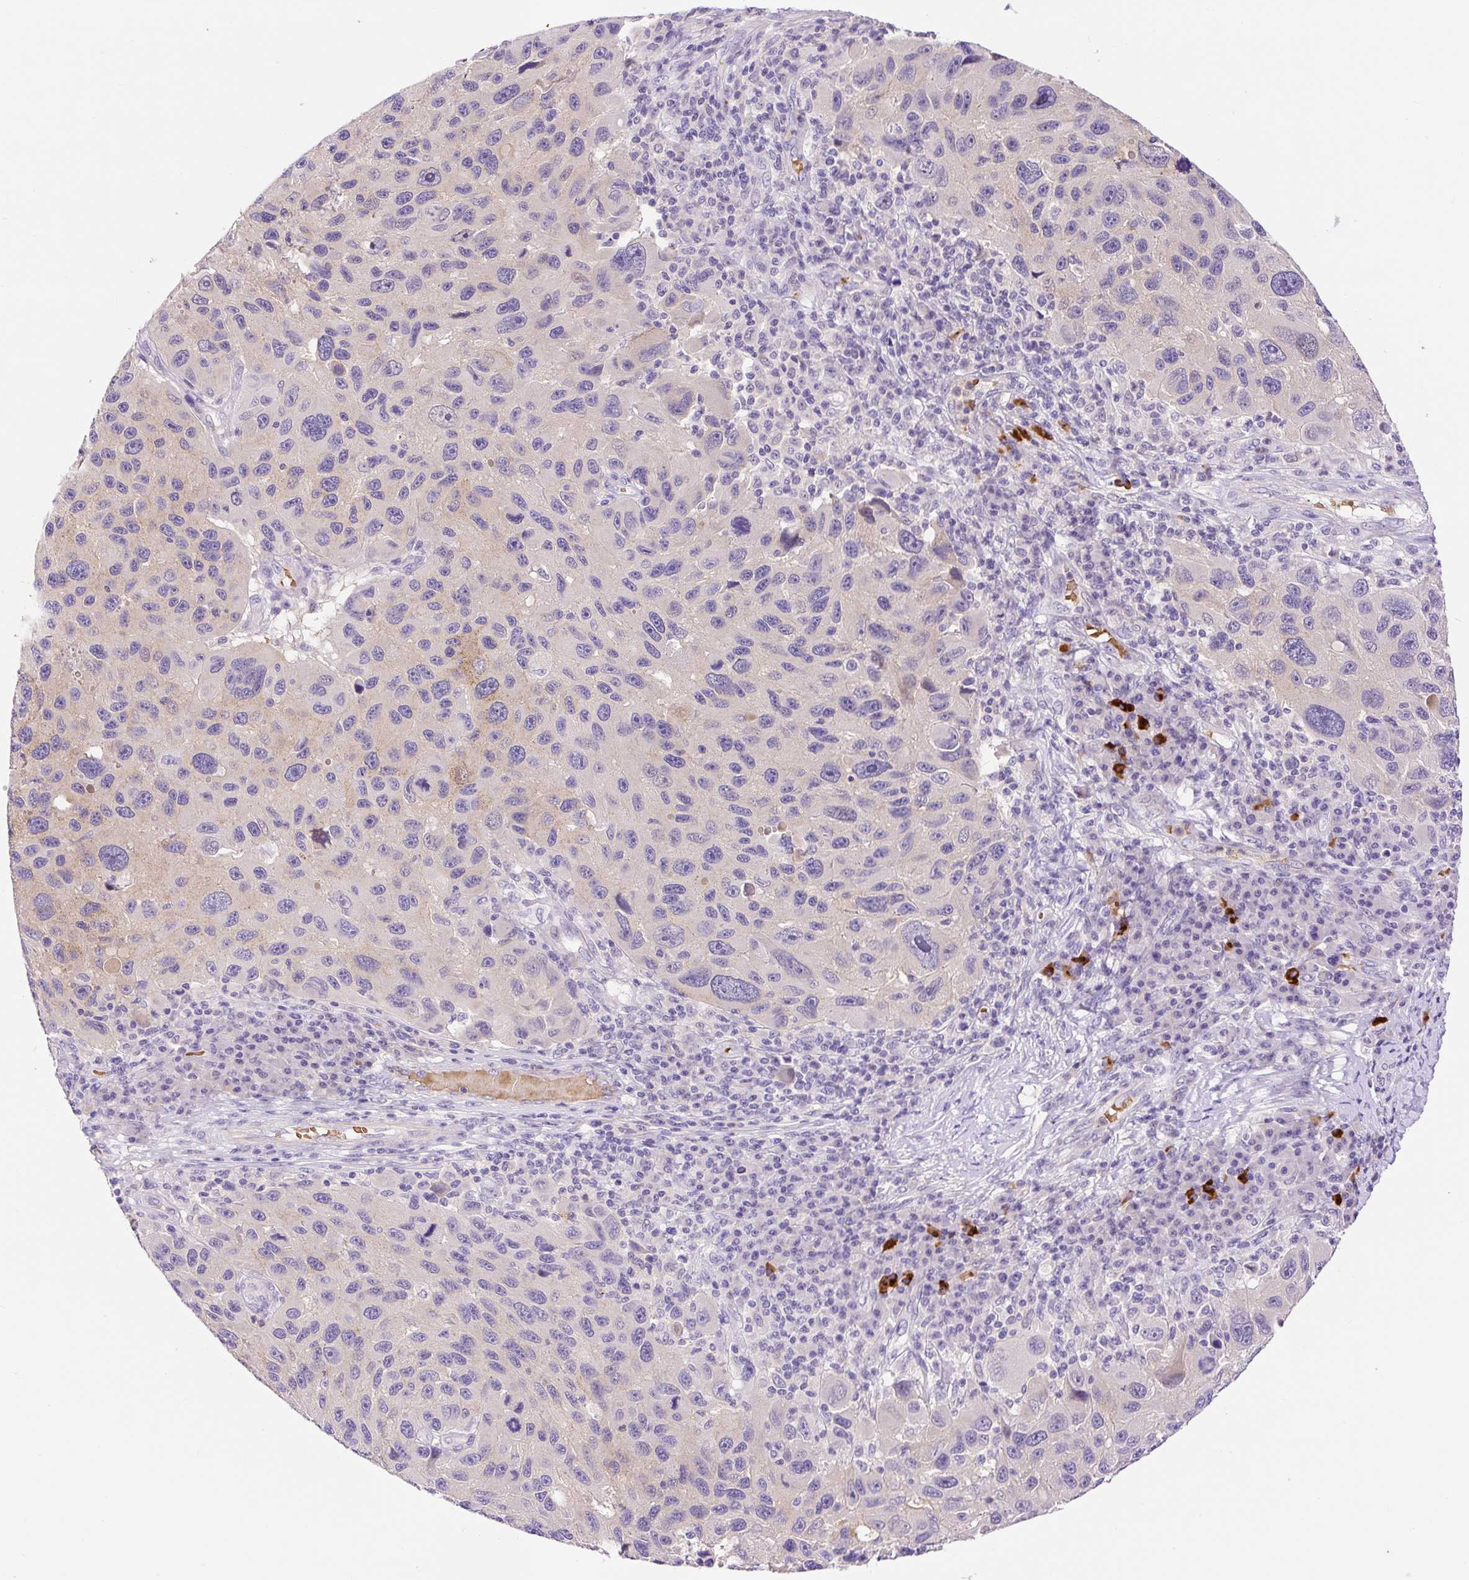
{"staining": {"intensity": "weak", "quantity": "25%-75%", "location": "cytoplasmic/membranous"}, "tissue": "melanoma", "cell_type": "Tumor cells", "image_type": "cancer", "snomed": [{"axis": "morphology", "description": "Malignant melanoma, NOS"}, {"axis": "topography", "description": "Skin"}], "caption": "Malignant melanoma tissue shows weak cytoplasmic/membranous staining in about 25%-75% of tumor cells, visualized by immunohistochemistry.", "gene": "LHFPL5", "patient": {"sex": "male", "age": 53}}